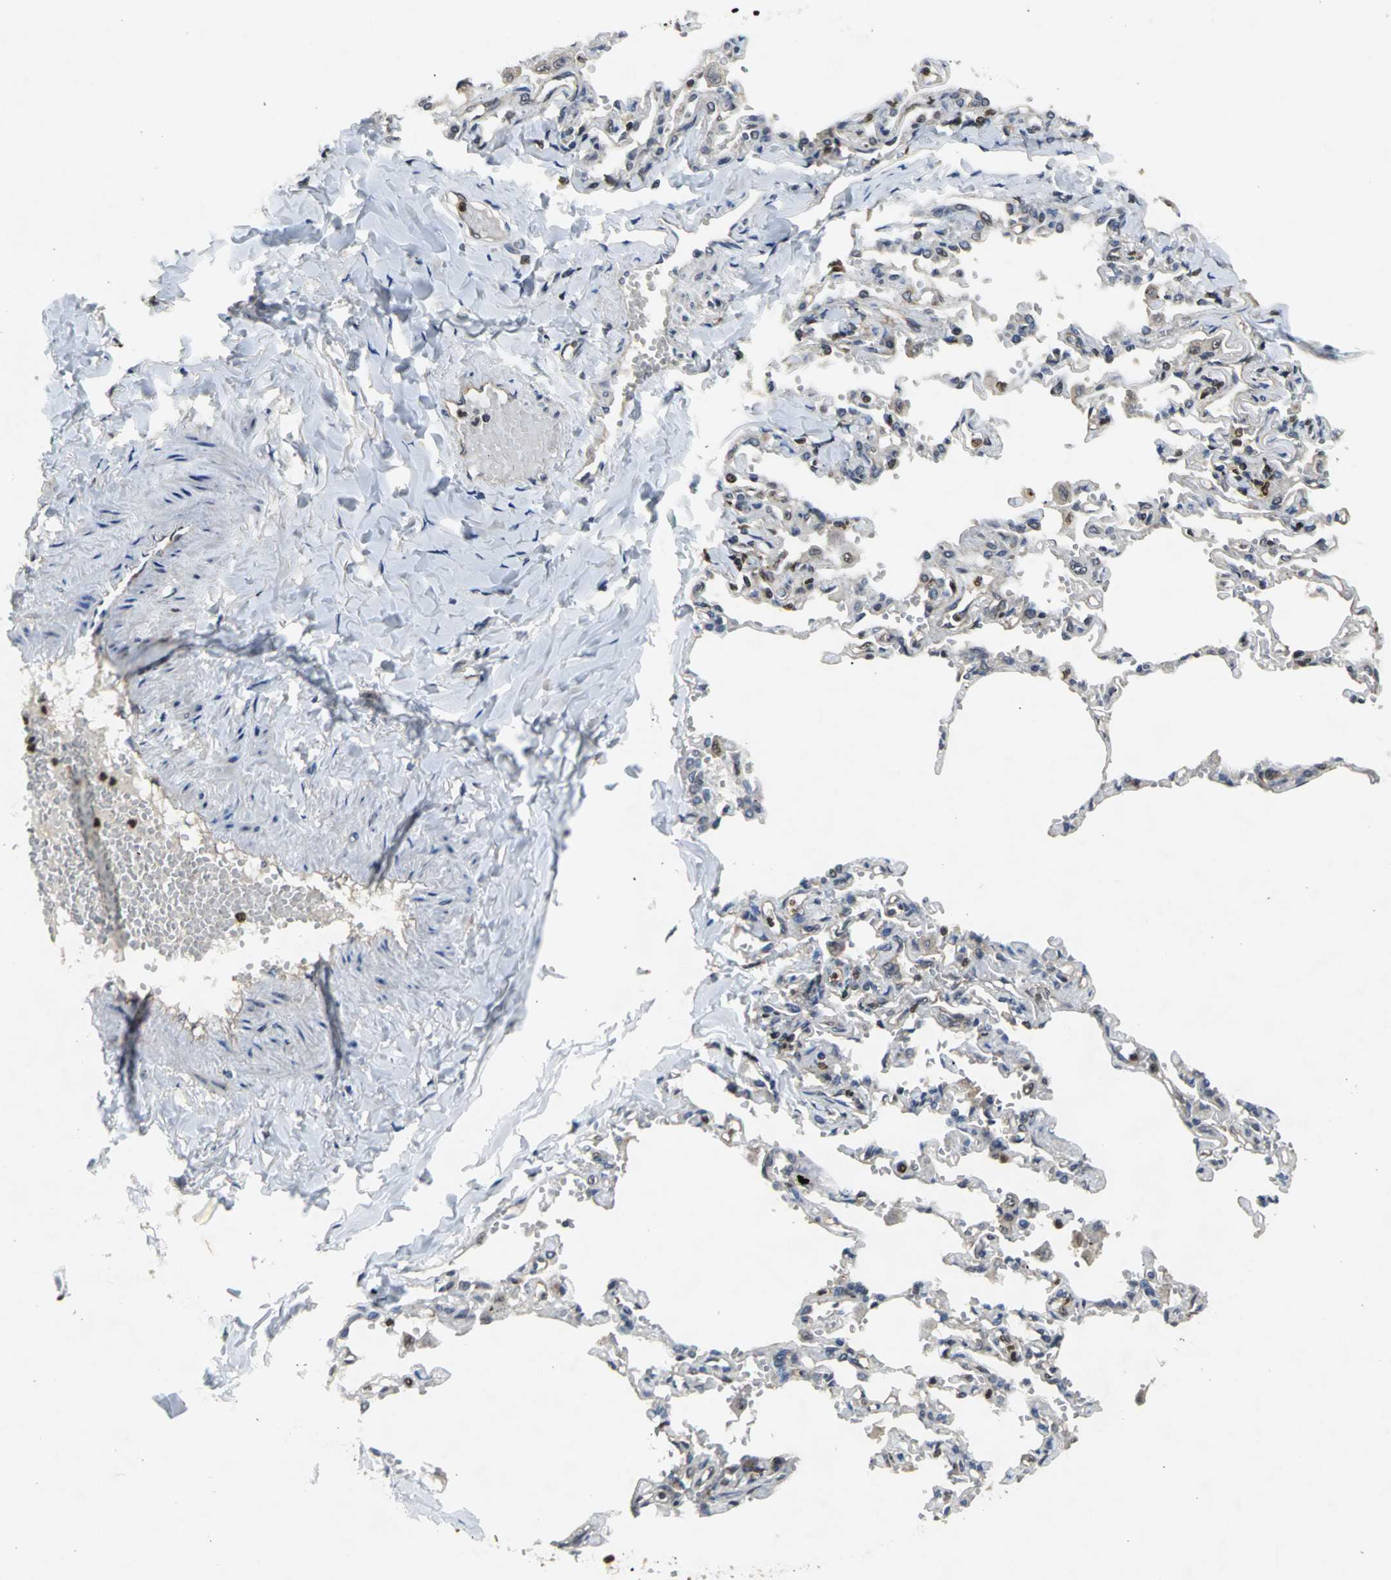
{"staining": {"intensity": "moderate", "quantity": "25%-75%", "location": "cytoplasmic/membranous,nuclear"}, "tissue": "lung", "cell_type": "Alveolar cells", "image_type": "normal", "snomed": [{"axis": "morphology", "description": "Normal tissue, NOS"}, {"axis": "topography", "description": "Lung"}], "caption": "This histopathology image exhibits immunohistochemistry (IHC) staining of benign lung, with medium moderate cytoplasmic/membranous,nuclear expression in about 25%-75% of alveolar cells.", "gene": "AHR", "patient": {"sex": "male", "age": 21}}